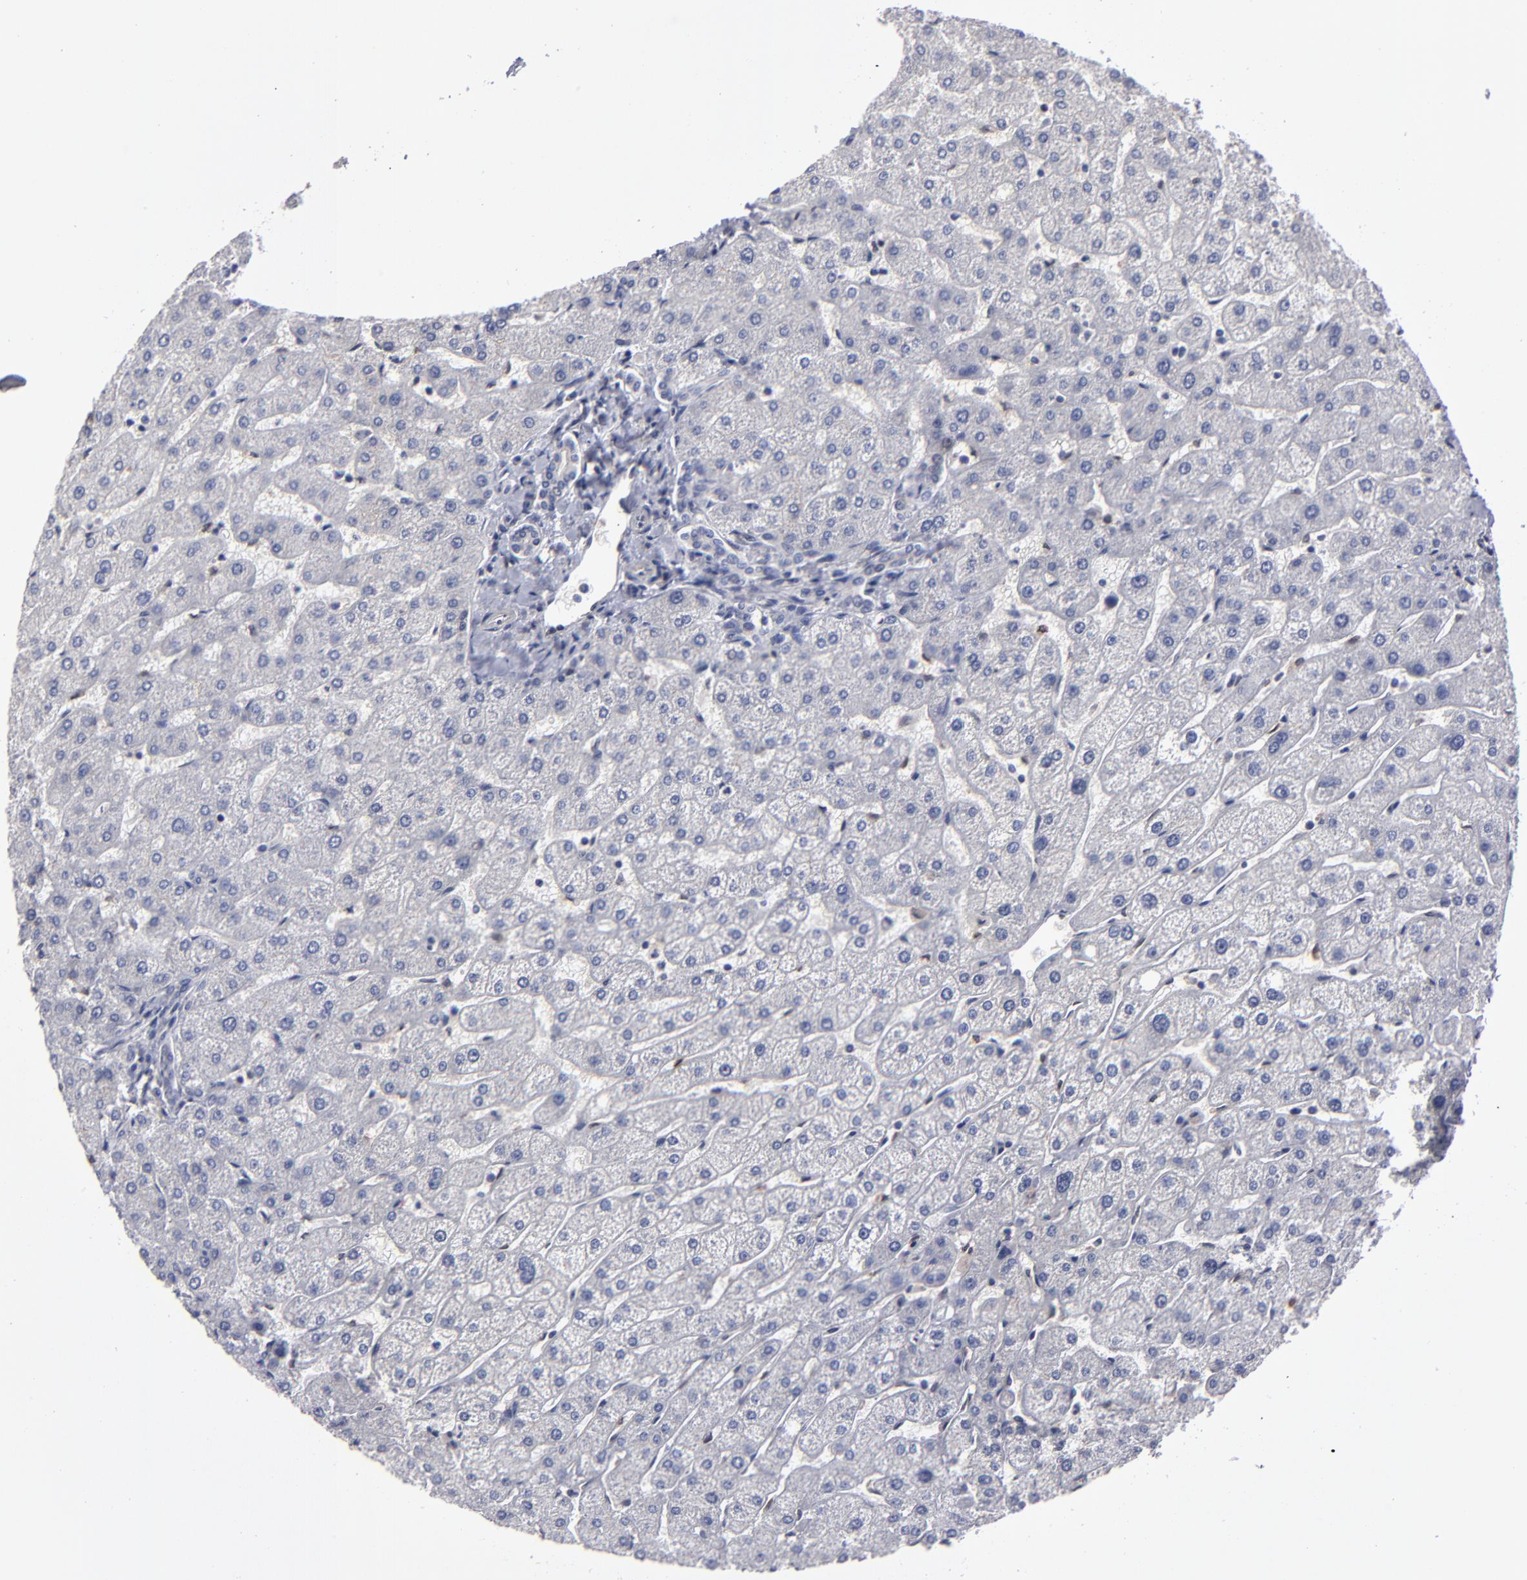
{"staining": {"intensity": "negative", "quantity": "none", "location": "none"}, "tissue": "liver", "cell_type": "Cholangiocytes", "image_type": "normal", "snomed": [{"axis": "morphology", "description": "Normal tissue, NOS"}, {"axis": "topography", "description": "Liver"}], "caption": "The photomicrograph exhibits no significant positivity in cholangiocytes of liver. (Brightfield microscopy of DAB IHC at high magnification).", "gene": "CEP97", "patient": {"sex": "male", "age": 67}}